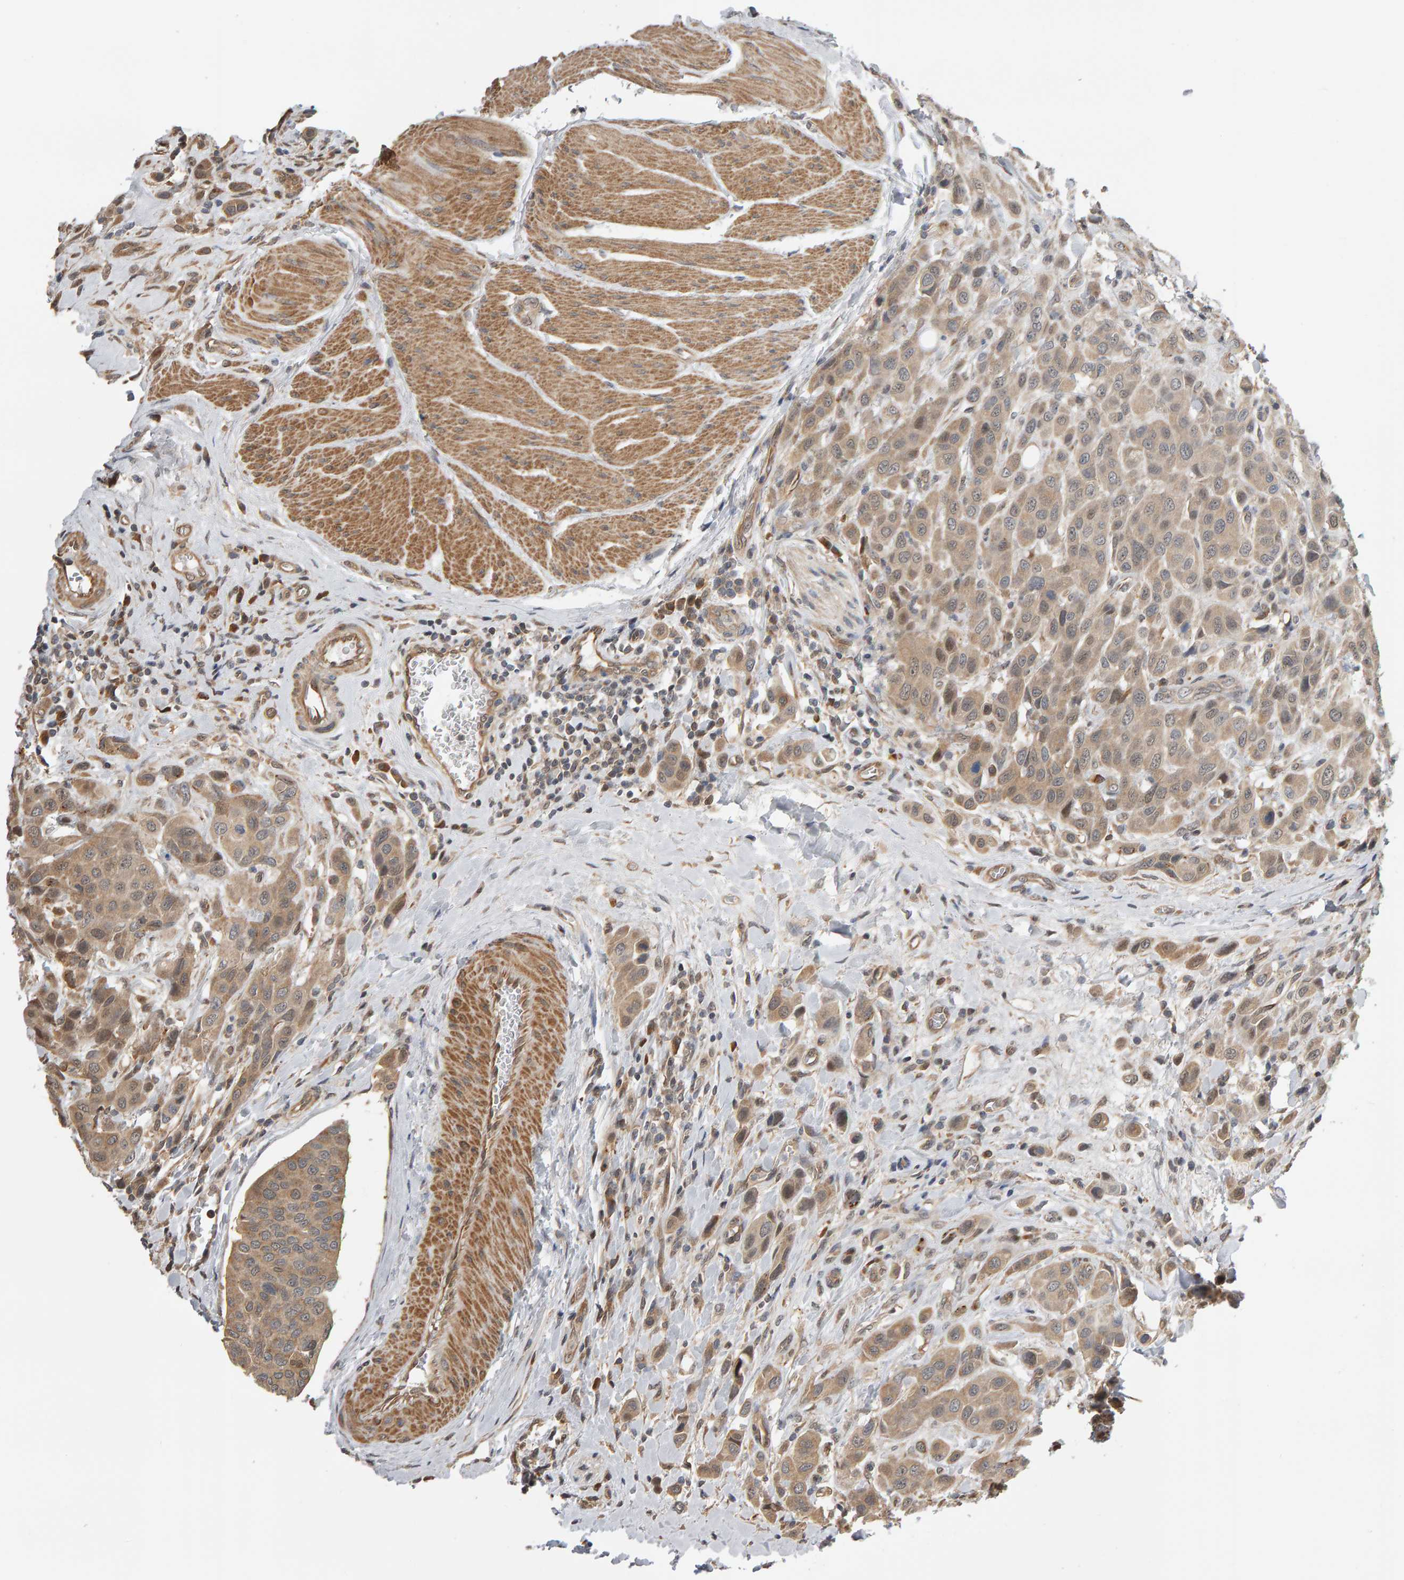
{"staining": {"intensity": "weak", "quantity": ">75%", "location": "cytoplasmic/membranous"}, "tissue": "urothelial cancer", "cell_type": "Tumor cells", "image_type": "cancer", "snomed": [{"axis": "morphology", "description": "Urothelial carcinoma, High grade"}, {"axis": "topography", "description": "Urinary bladder"}], "caption": "About >75% of tumor cells in human urothelial cancer reveal weak cytoplasmic/membranous protein staining as visualized by brown immunohistochemical staining.", "gene": "COASY", "patient": {"sex": "male", "age": 50}}